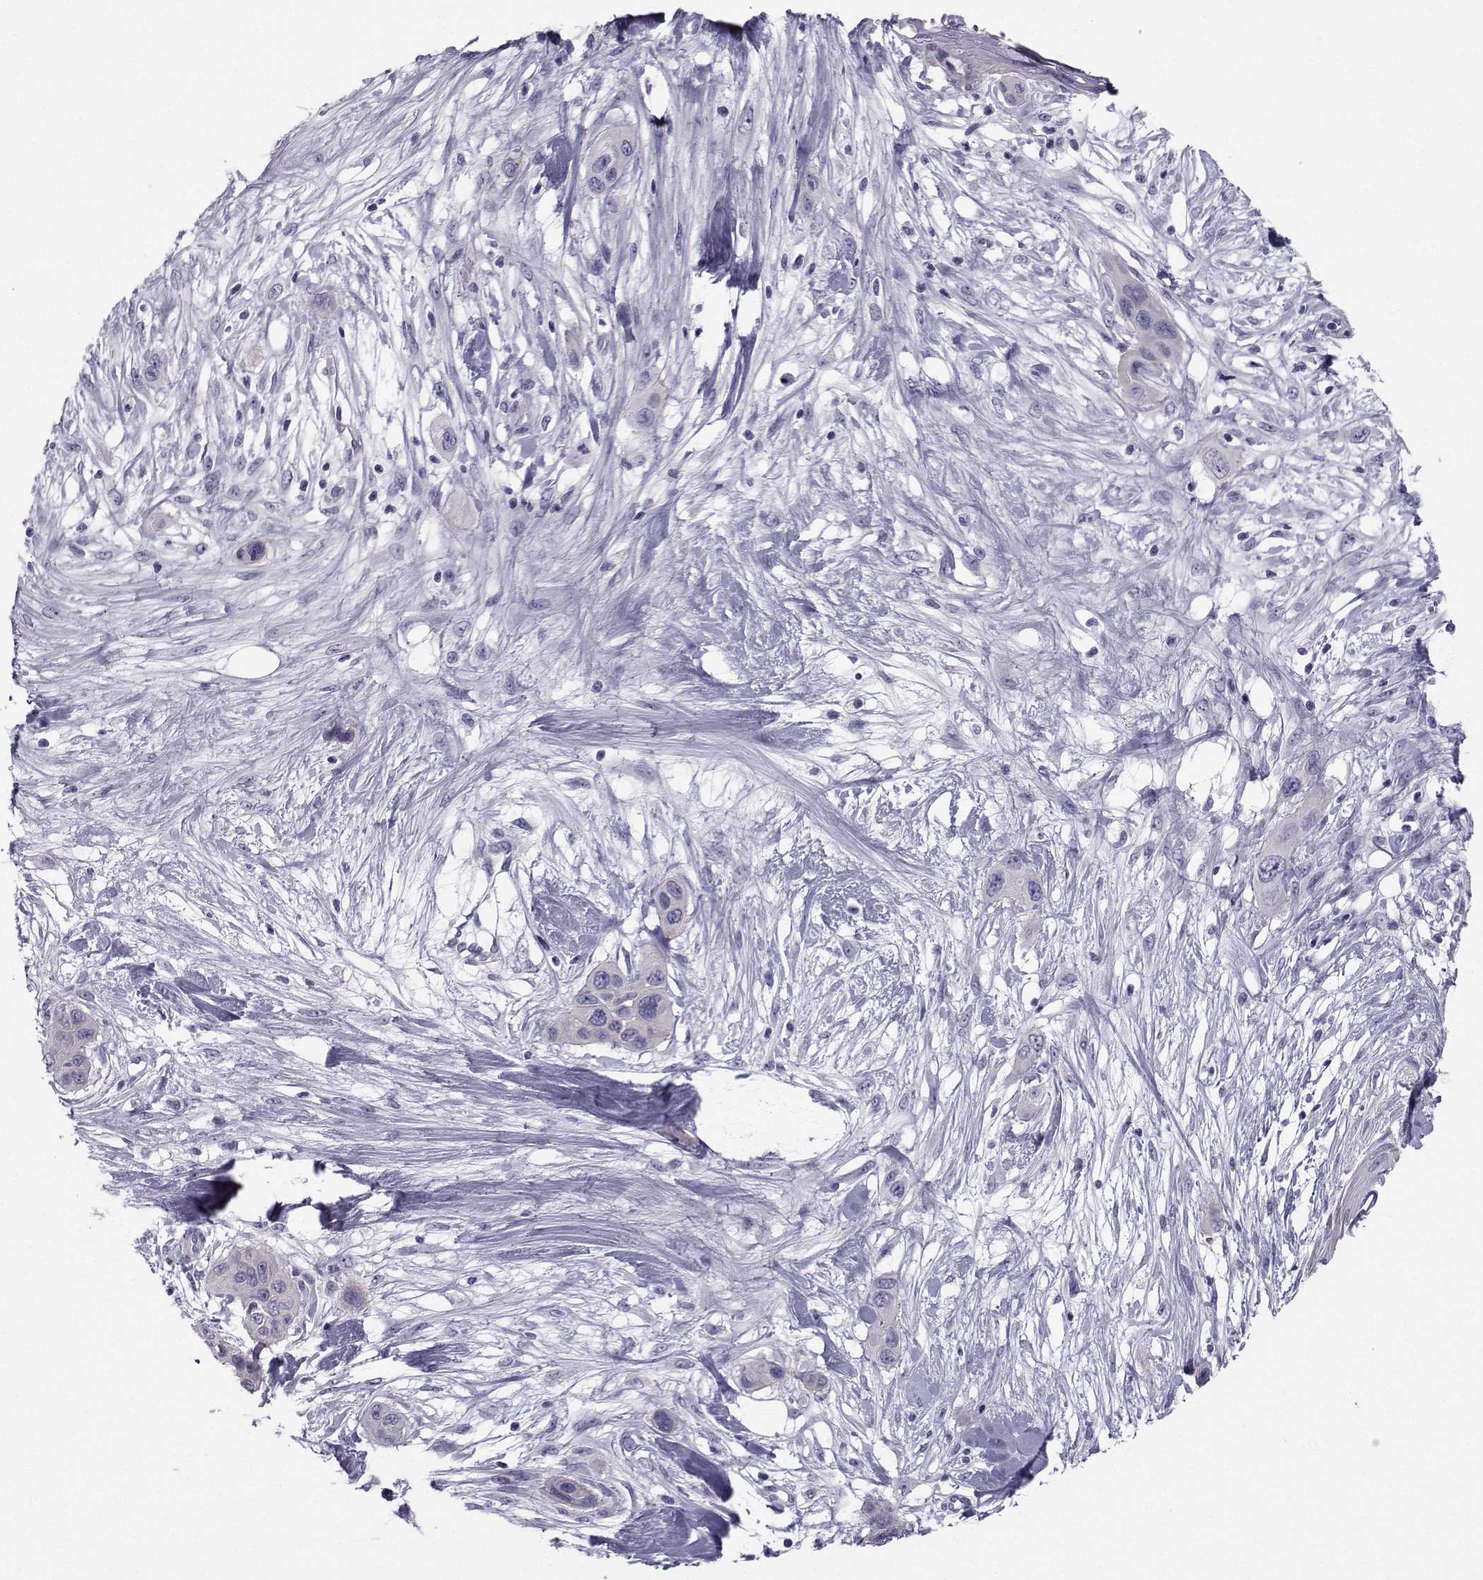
{"staining": {"intensity": "negative", "quantity": "none", "location": "none"}, "tissue": "skin cancer", "cell_type": "Tumor cells", "image_type": "cancer", "snomed": [{"axis": "morphology", "description": "Squamous cell carcinoma, NOS"}, {"axis": "topography", "description": "Skin"}], "caption": "Tumor cells show no significant positivity in skin cancer (squamous cell carcinoma).", "gene": "SPANXD", "patient": {"sex": "male", "age": 79}}